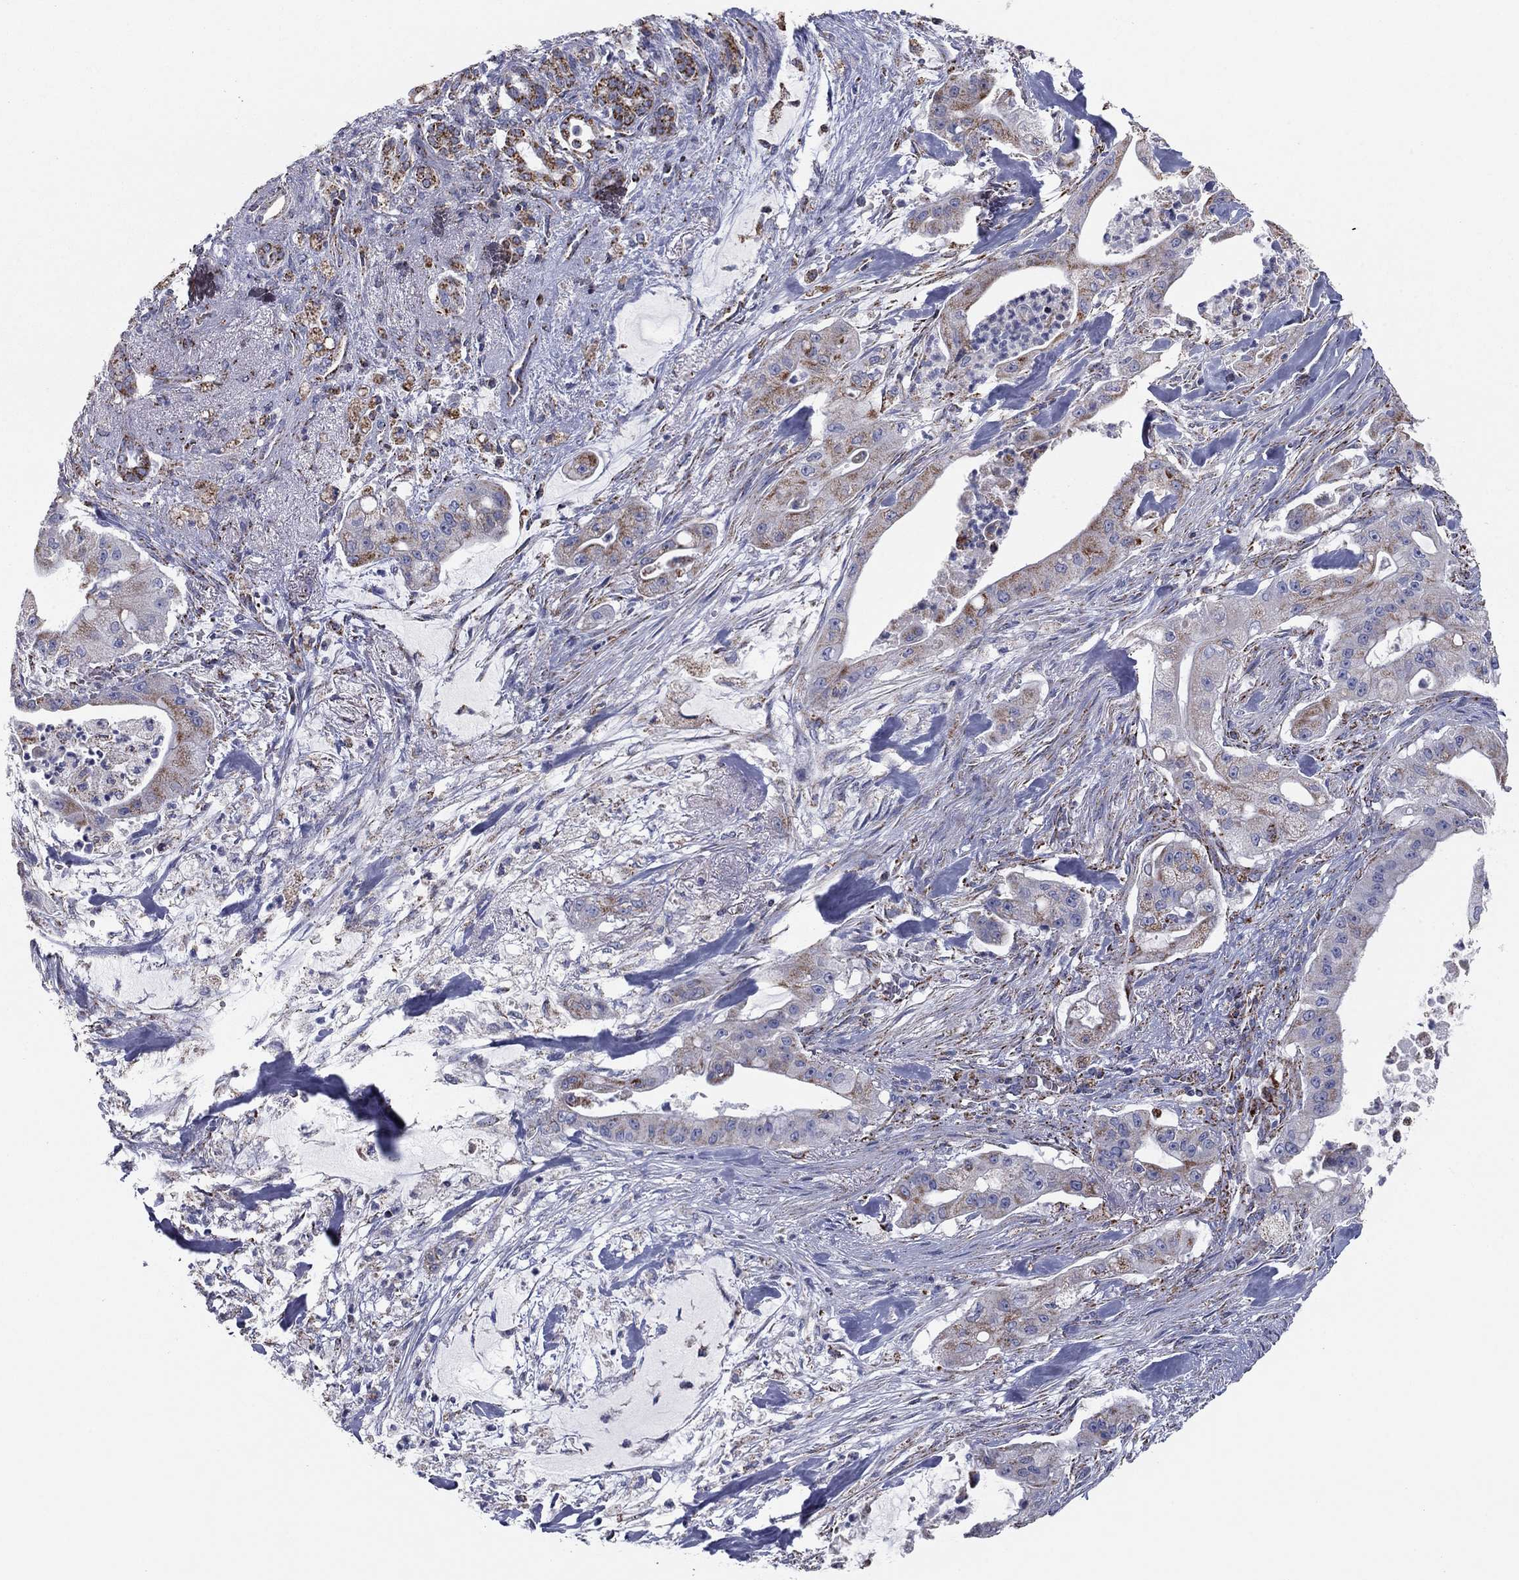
{"staining": {"intensity": "moderate", "quantity": "<25%", "location": "cytoplasmic/membranous"}, "tissue": "pancreatic cancer", "cell_type": "Tumor cells", "image_type": "cancer", "snomed": [{"axis": "morphology", "description": "Normal tissue, NOS"}, {"axis": "morphology", "description": "Inflammation, NOS"}, {"axis": "morphology", "description": "Adenocarcinoma, NOS"}, {"axis": "topography", "description": "Pancreas"}], "caption": "Human pancreatic cancer stained with a brown dye demonstrates moderate cytoplasmic/membranous positive positivity in about <25% of tumor cells.", "gene": "NDUFV1", "patient": {"sex": "male", "age": 57}}